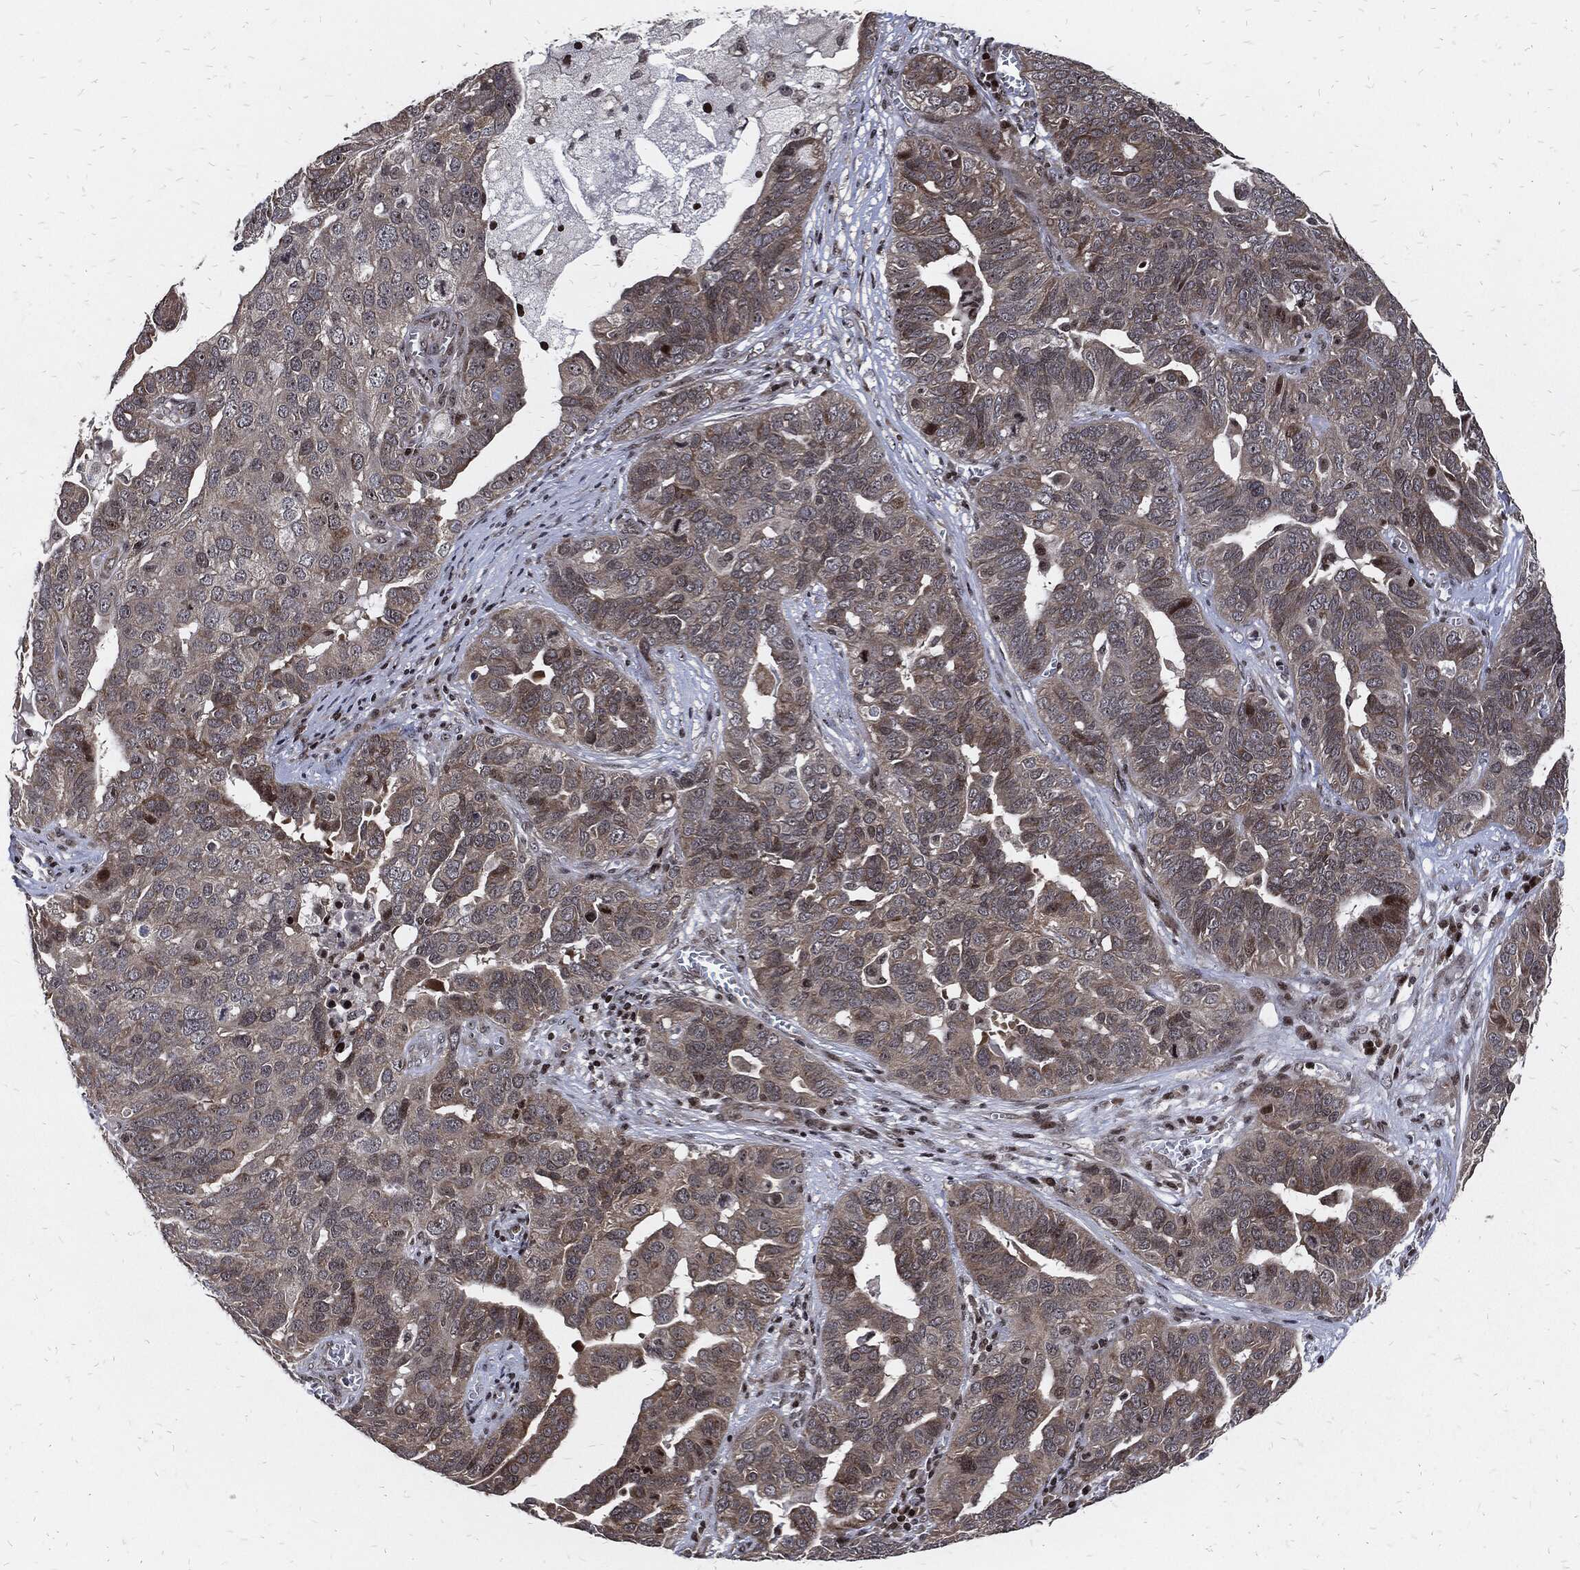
{"staining": {"intensity": "moderate", "quantity": "<25%", "location": "cytoplasmic/membranous"}, "tissue": "ovarian cancer", "cell_type": "Tumor cells", "image_type": "cancer", "snomed": [{"axis": "morphology", "description": "Carcinoma, endometroid"}, {"axis": "topography", "description": "Soft tissue"}, {"axis": "topography", "description": "Ovary"}], "caption": "Ovarian cancer tissue exhibits moderate cytoplasmic/membranous expression in about <25% of tumor cells, visualized by immunohistochemistry.", "gene": "ZNF775", "patient": {"sex": "female", "age": 52}}